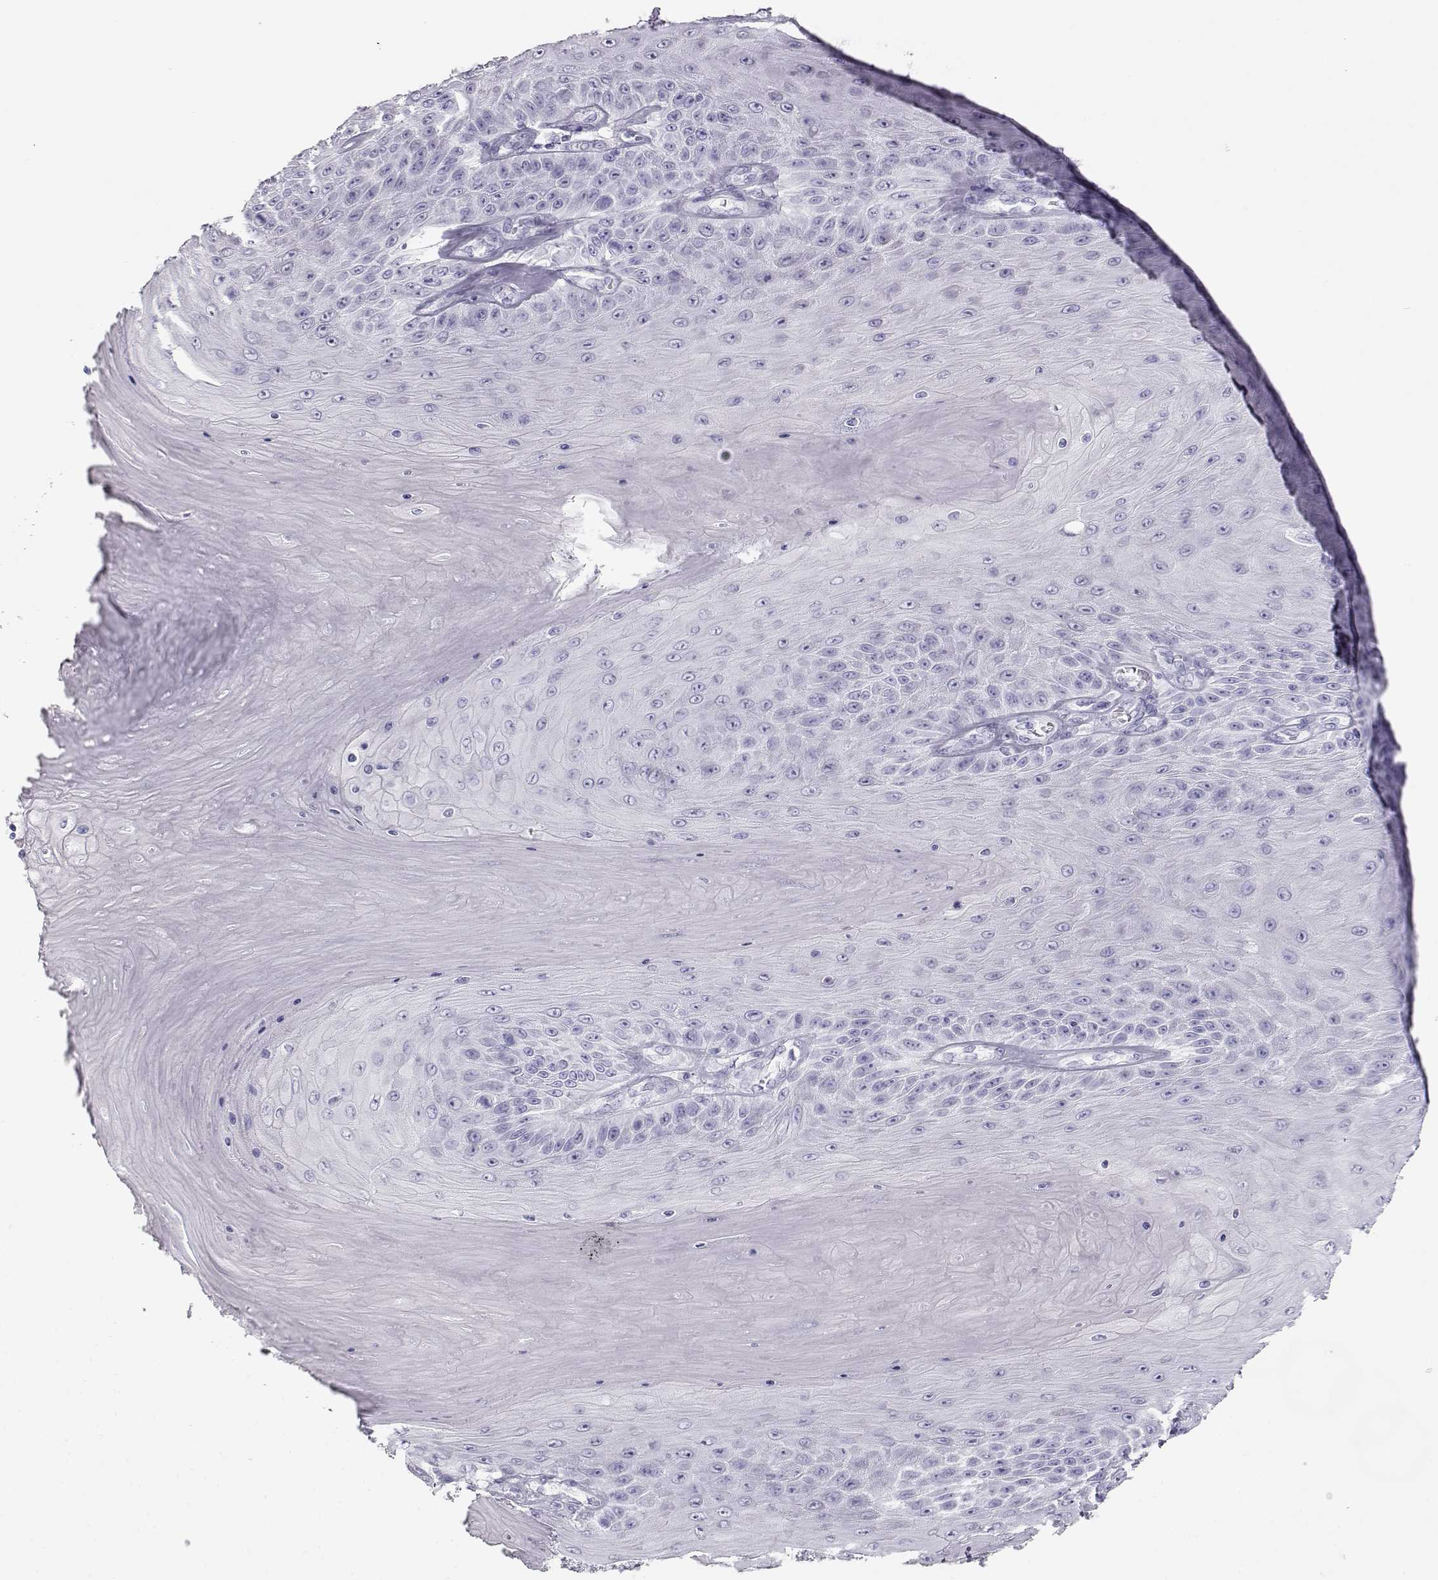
{"staining": {"intensity": "negative", "quantity": "none", "location": "none"}, "tissue": "skin cancer", "cell_type": "Tumor cells", "image_type": "cancer", "snomed": [{"axis": "morphology", "description": "Squamous cell carcinoma, NOS"}, {"axis": "topography", "description": "Skin"}], "caption": "Tumor cells show no significant positivity in skin cancer (squamous cell carcinoma).", "gene": "TKTL1", "patient": {"sex": "male", "age": 62}}